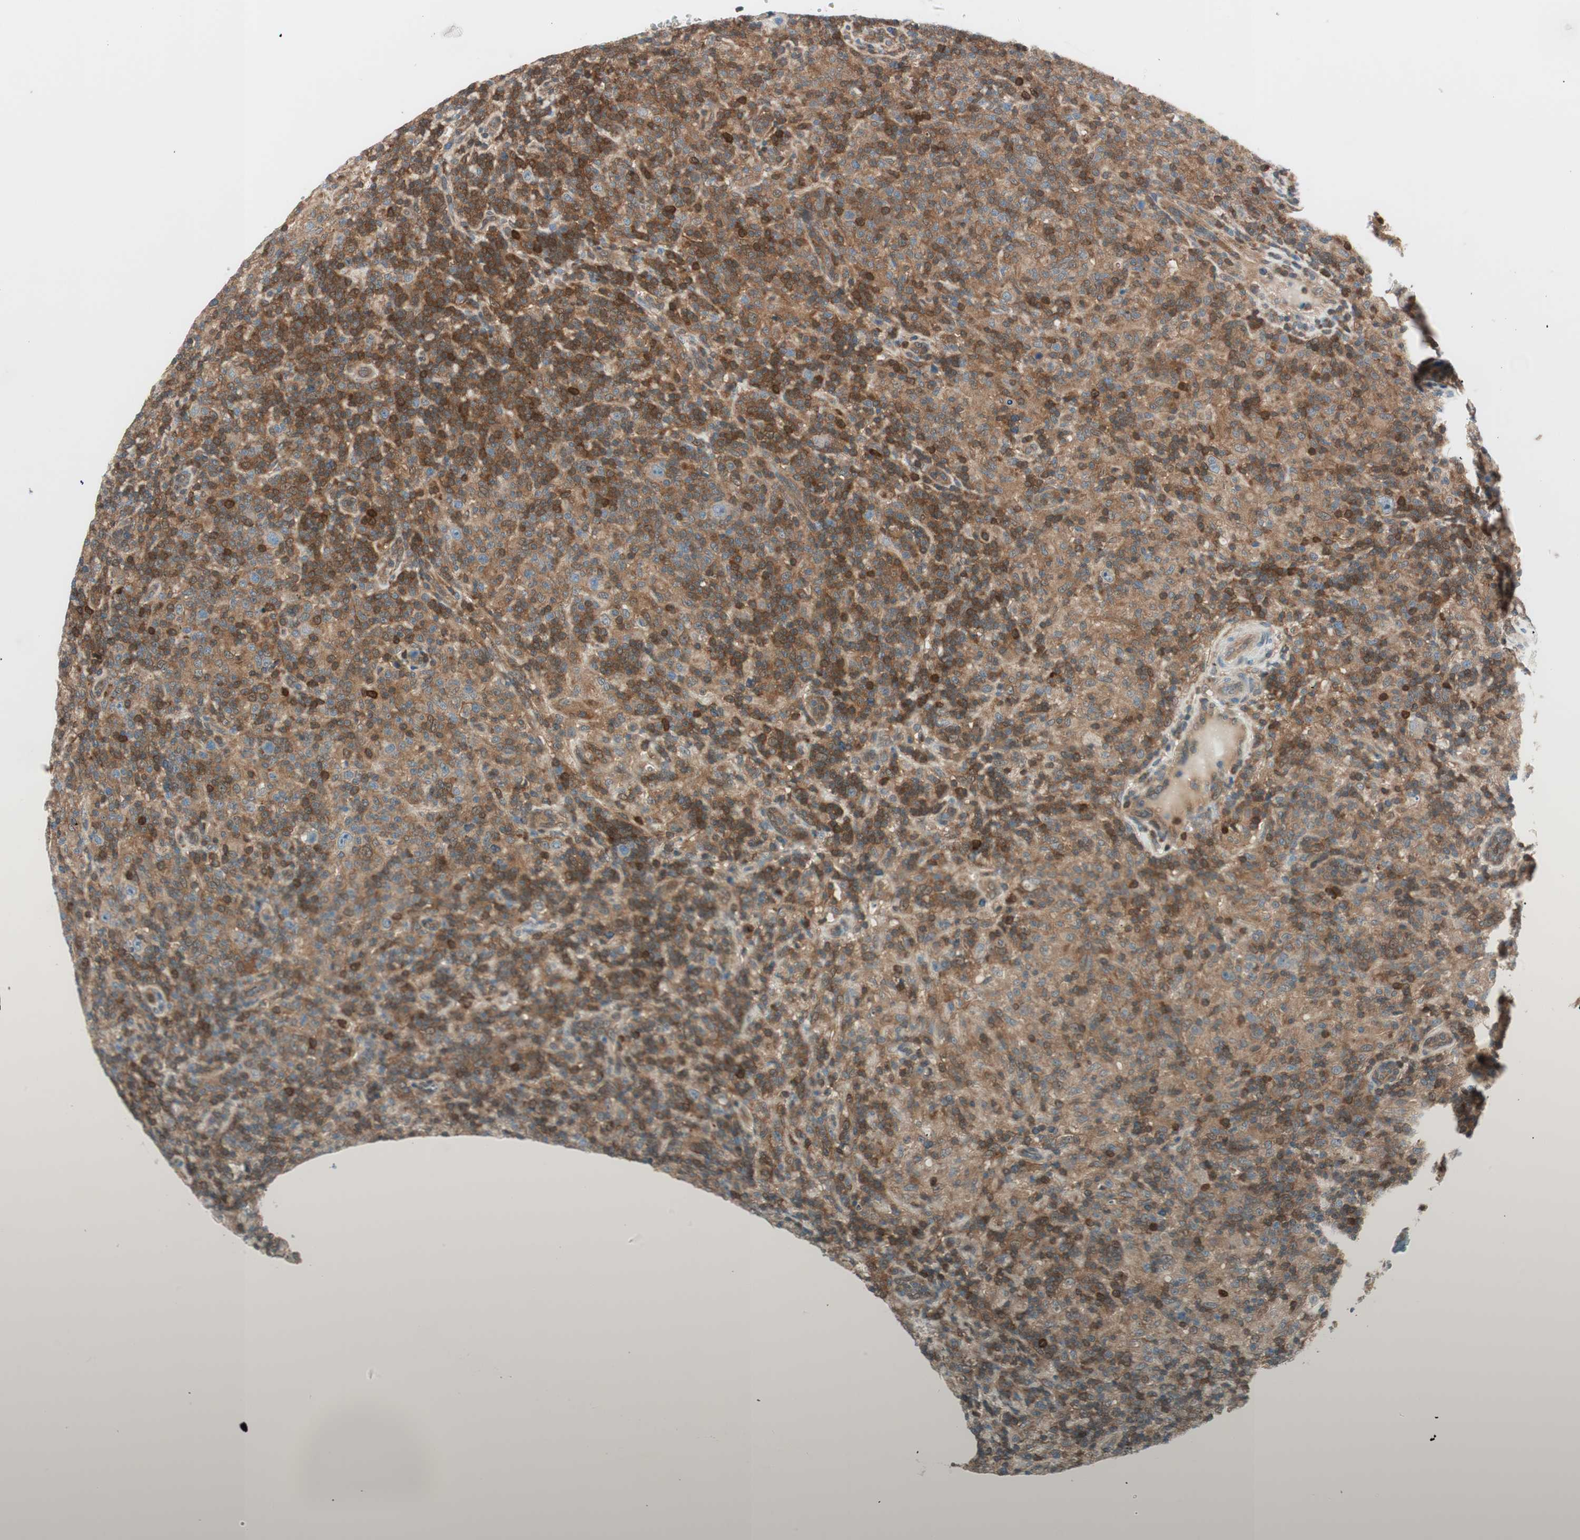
{"staining": {"intensity": "negative", "quantity": "none", "location": "none"}, "tissue": "lymphoma", "cell_type": "Tumor cells", "image_type": "cancer", "snomed": [{"axis": "morphology", "description": "Hodgkin's disease, NOS"}, {"axis": "topography", "description": "Lymph node"}], "caption": "Human lymphoma stained for a protein using IHC shows no positivity in tumor cells.", "gene": "GALT", "patient": {"sex": "male", "age": 70}}